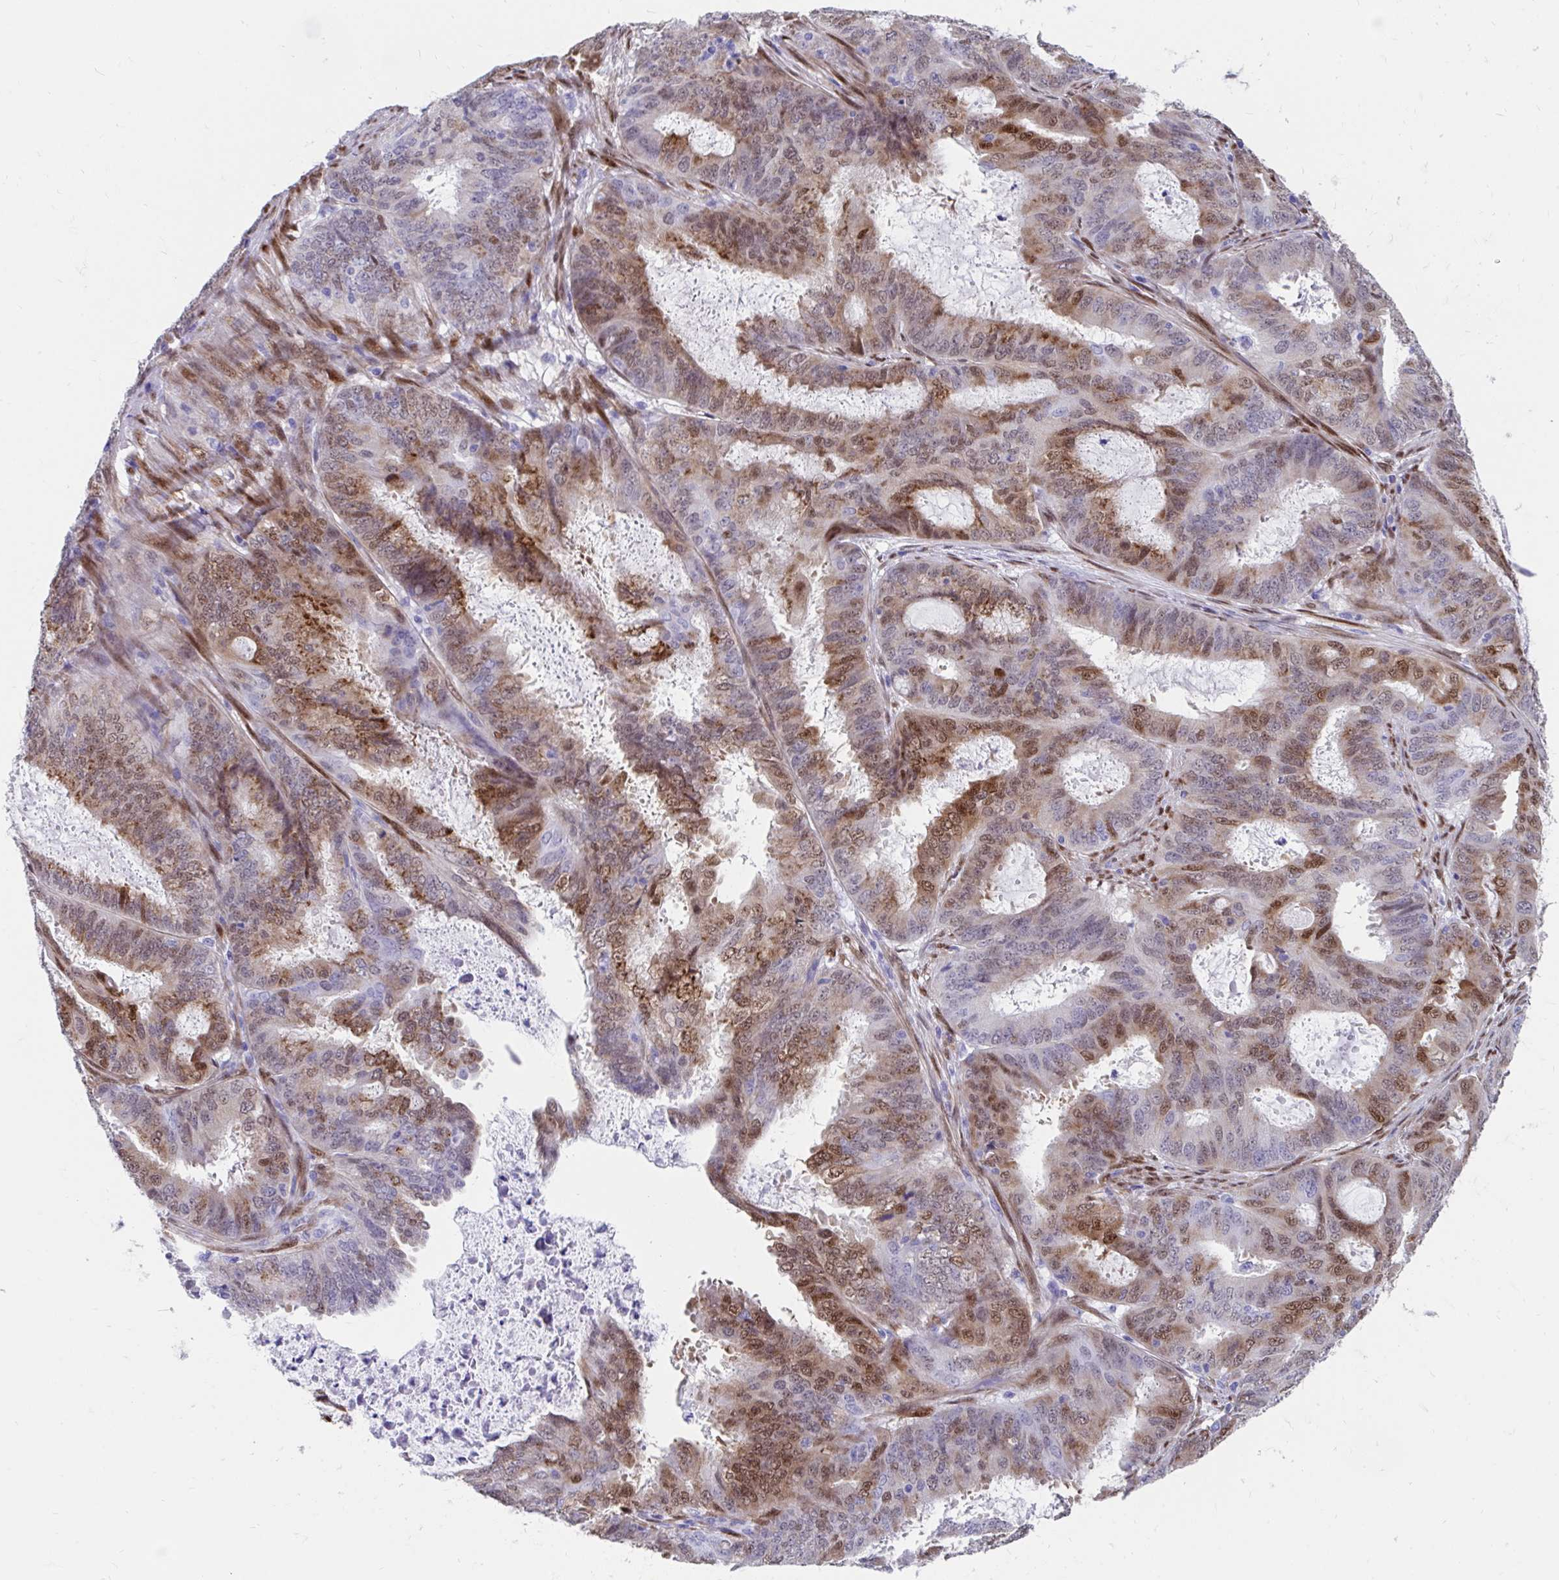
{"staining": {"intensity": "moderate", "quantity": "25%-75%", "location": "nuclear"}, "tissue": "endometrial cancer", "cell_type": "Tumor cells", "image_type": "cancer", "snomed": [{"axis": "morphology", "description": "Adenocarcinoma, NOS"}, {"axis": "topography", "description": "Endometrium"}], "caption": "Immunohistochemical staining of human adenocarcinoma (endometrial) demonstrates medium levels of moderate nuclear protein expression in about 25%-75% of tumor cells.", "gene": "RBPMS", "patient": {"sex": "female", "age": 51}}